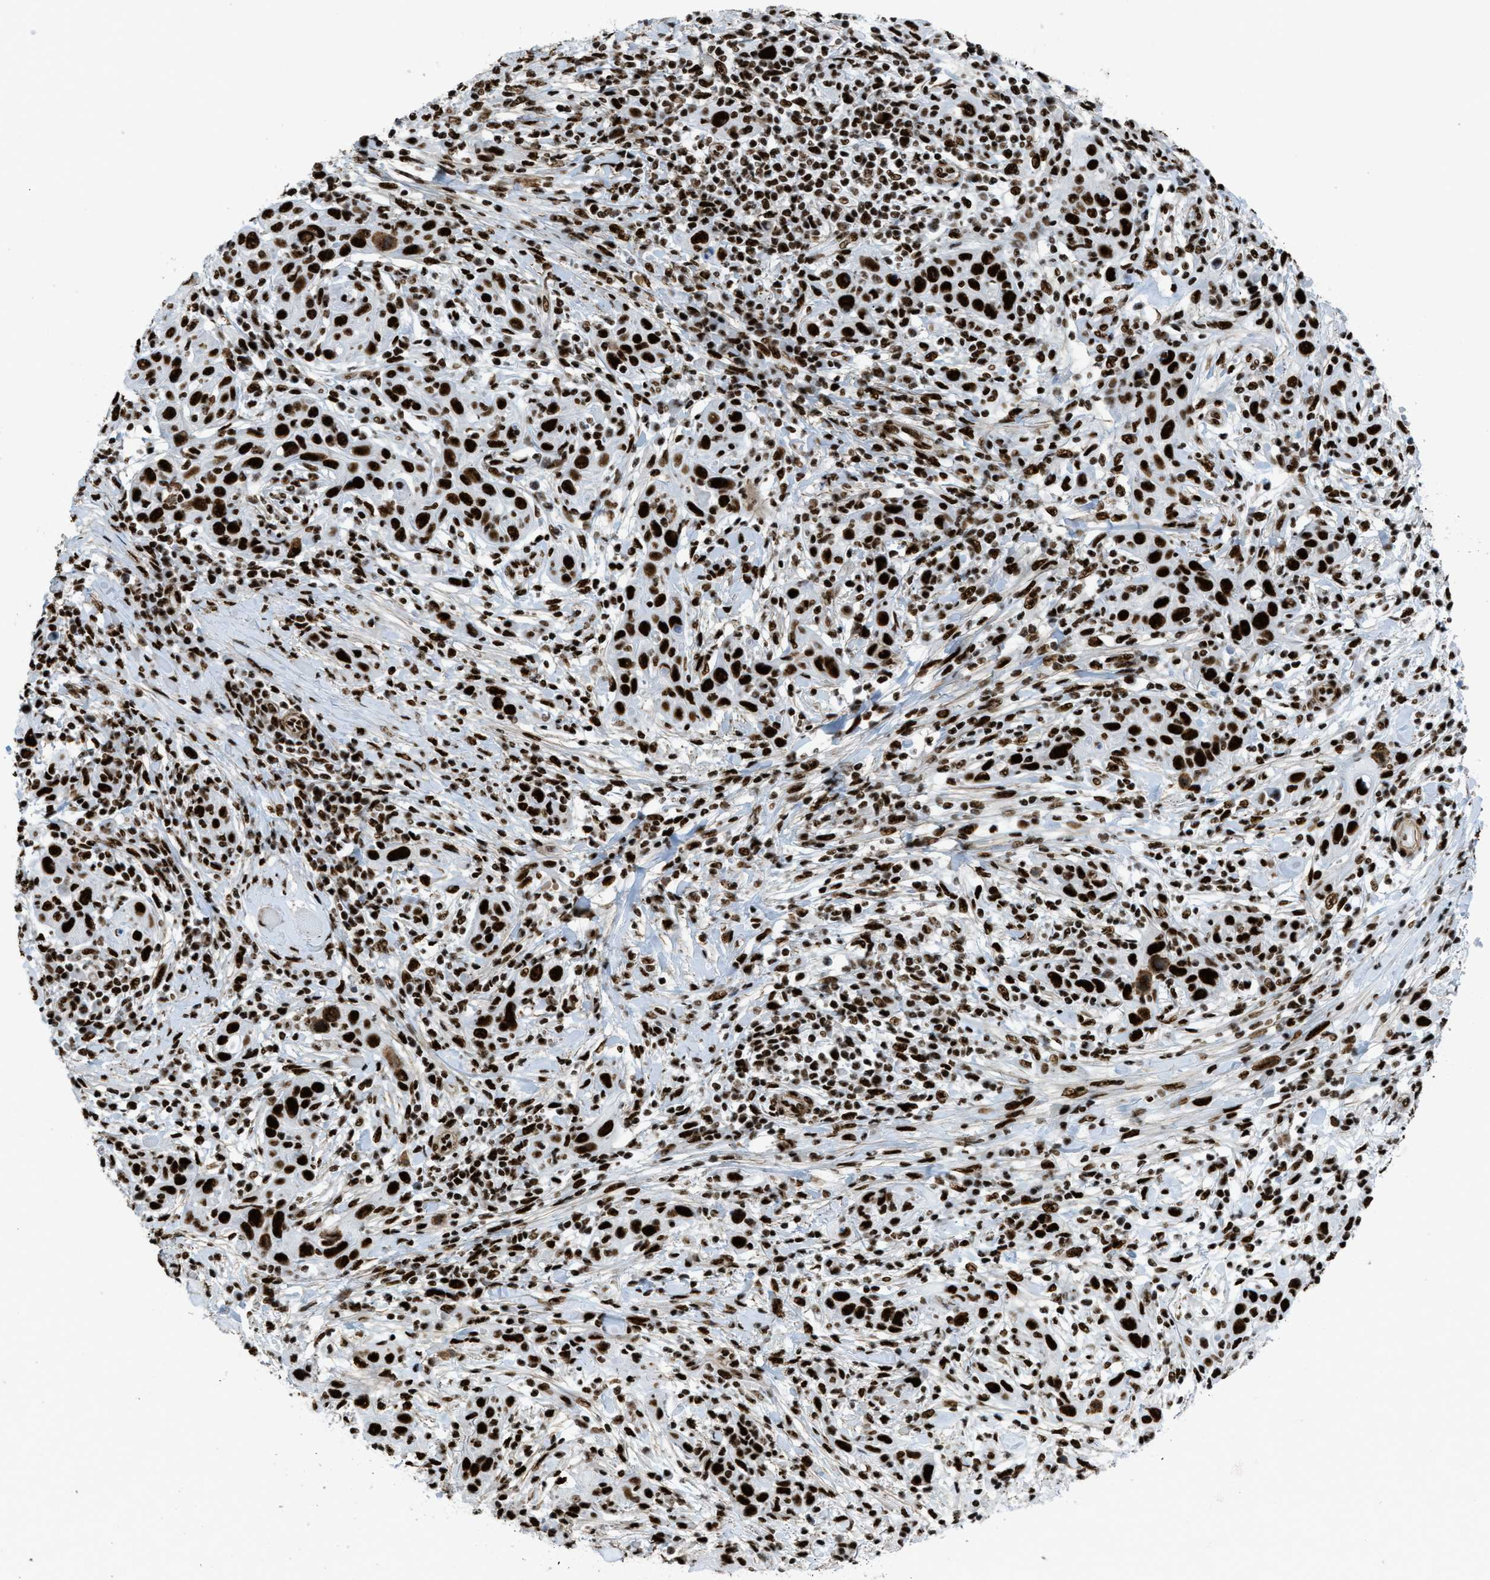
{"staining": {"intensity": "strong", "quantity": ">75%", "location": "nuclear"}, "tissue": "skin cancer", "cell_type": "Tumor cells", "image_type": "cancer", "snomed": [{"axis": "morphology", "description": "Squamous cell carcinoma, NOS"}, {"axis": "topography", "description": "Skin"}], "caption": "Immunohistochemistry (IHC) micrograph of skin squamous cell carcinoma stained for a protein (brown), which exhibits high levels of strong nuclear expression in approximately >75% of tumor cells.", "gene": "ZNF207", "patient": {"sex": "female", "age": 88}}